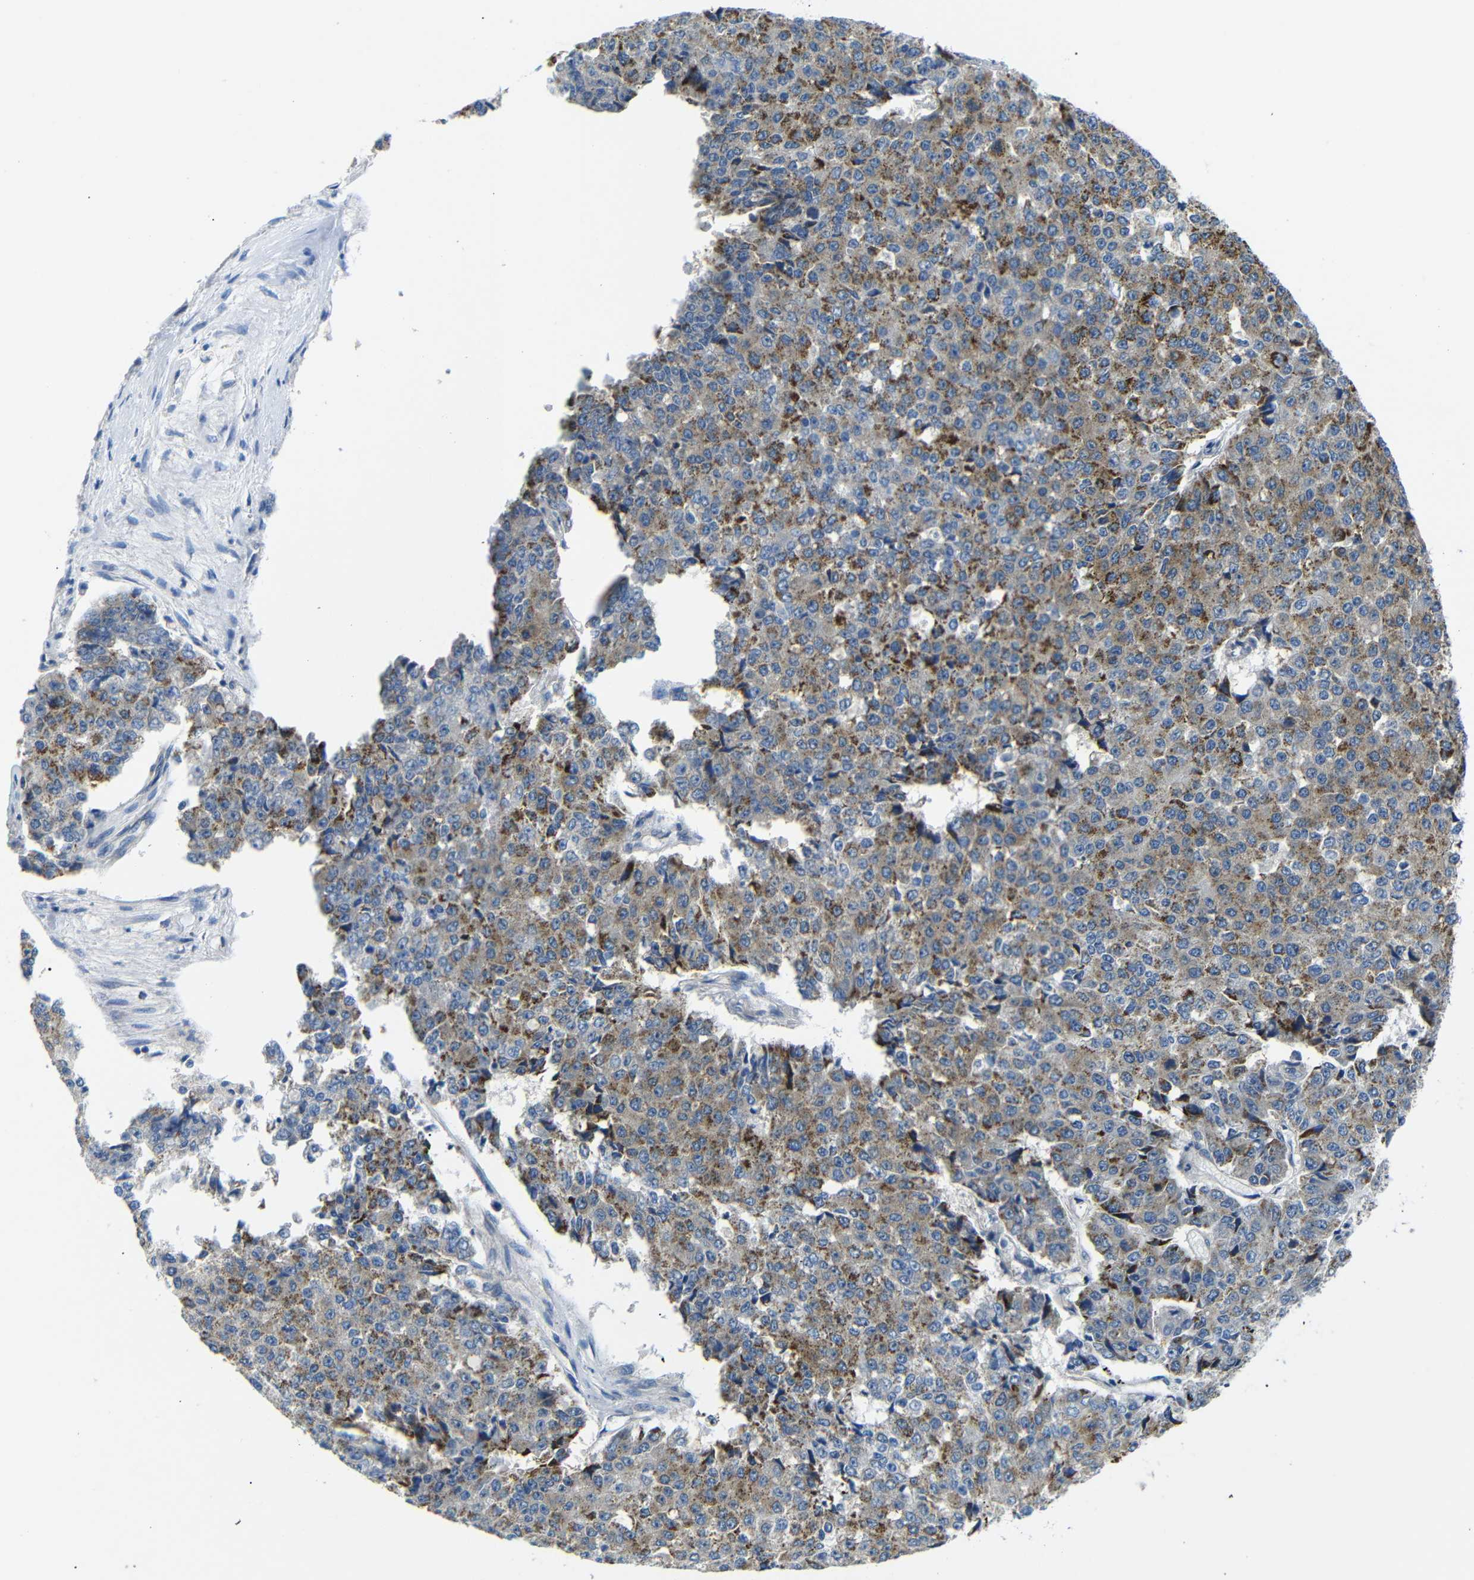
{"staining": {"intensity": "moderate", "quantity": ">75%", "location": "cytoplasmic/membranous"}, "tissue": "pancreatic cancer", "cell_type": "Tumor cells", "image_type": "cancer", "snomed": [{"axis": "morphology", "description": "Adenocarcinoma, NOS"}, {"axis": "topography", "description": "Pancreas"}], "caption": "An immunohistochemistry (IHC) image of tumor tissue is shown. Protein staining in brown shows moderate cytoplasmic/membranous positivity in pancreatic adenocarcinoma within tumor cells.", "gene": "DCP1A", "patient": {"sex": "male", "age": 50}}